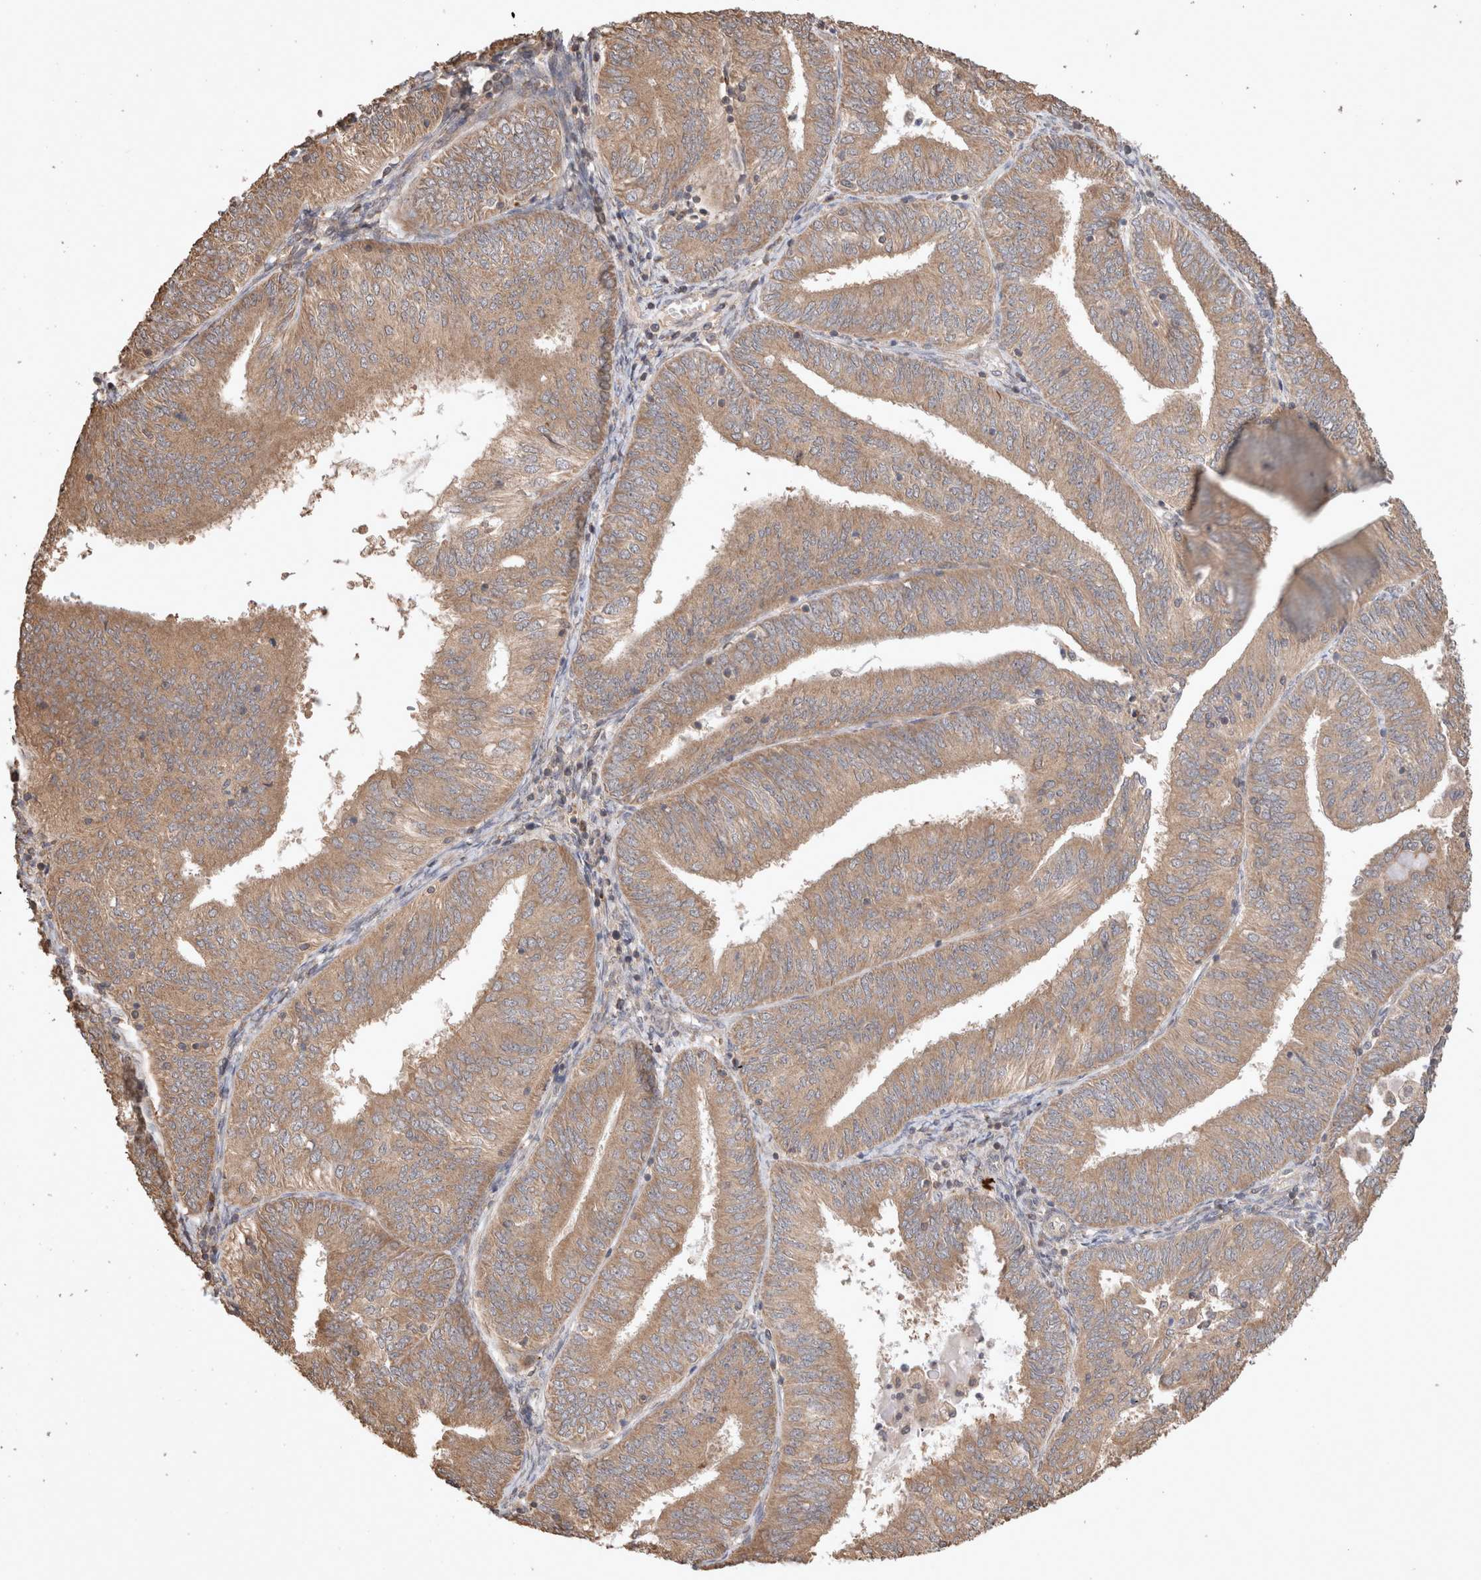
{"staining": {"intensity": "moderate", "quantity": ">75%", "location": "cytoplasmic/membranous"}, "tissue": "endometrial cancer", "cell_type": "Tumor cells", "image_type": "cancer", "snomed": [{"axis": "morphology", "description": "Adenocarcinoma, NOS"}, {"axis": "topography", "description": "Endometrium"}], "caption": "Immunohistochemistry (DAB) staining of human endometrial cancer displays moderate cytoplasmic/membranous protein staining in approximately >75% of tumor cells.", "gene": "HROB", "patient": {"sex": "female", "age": 58}}